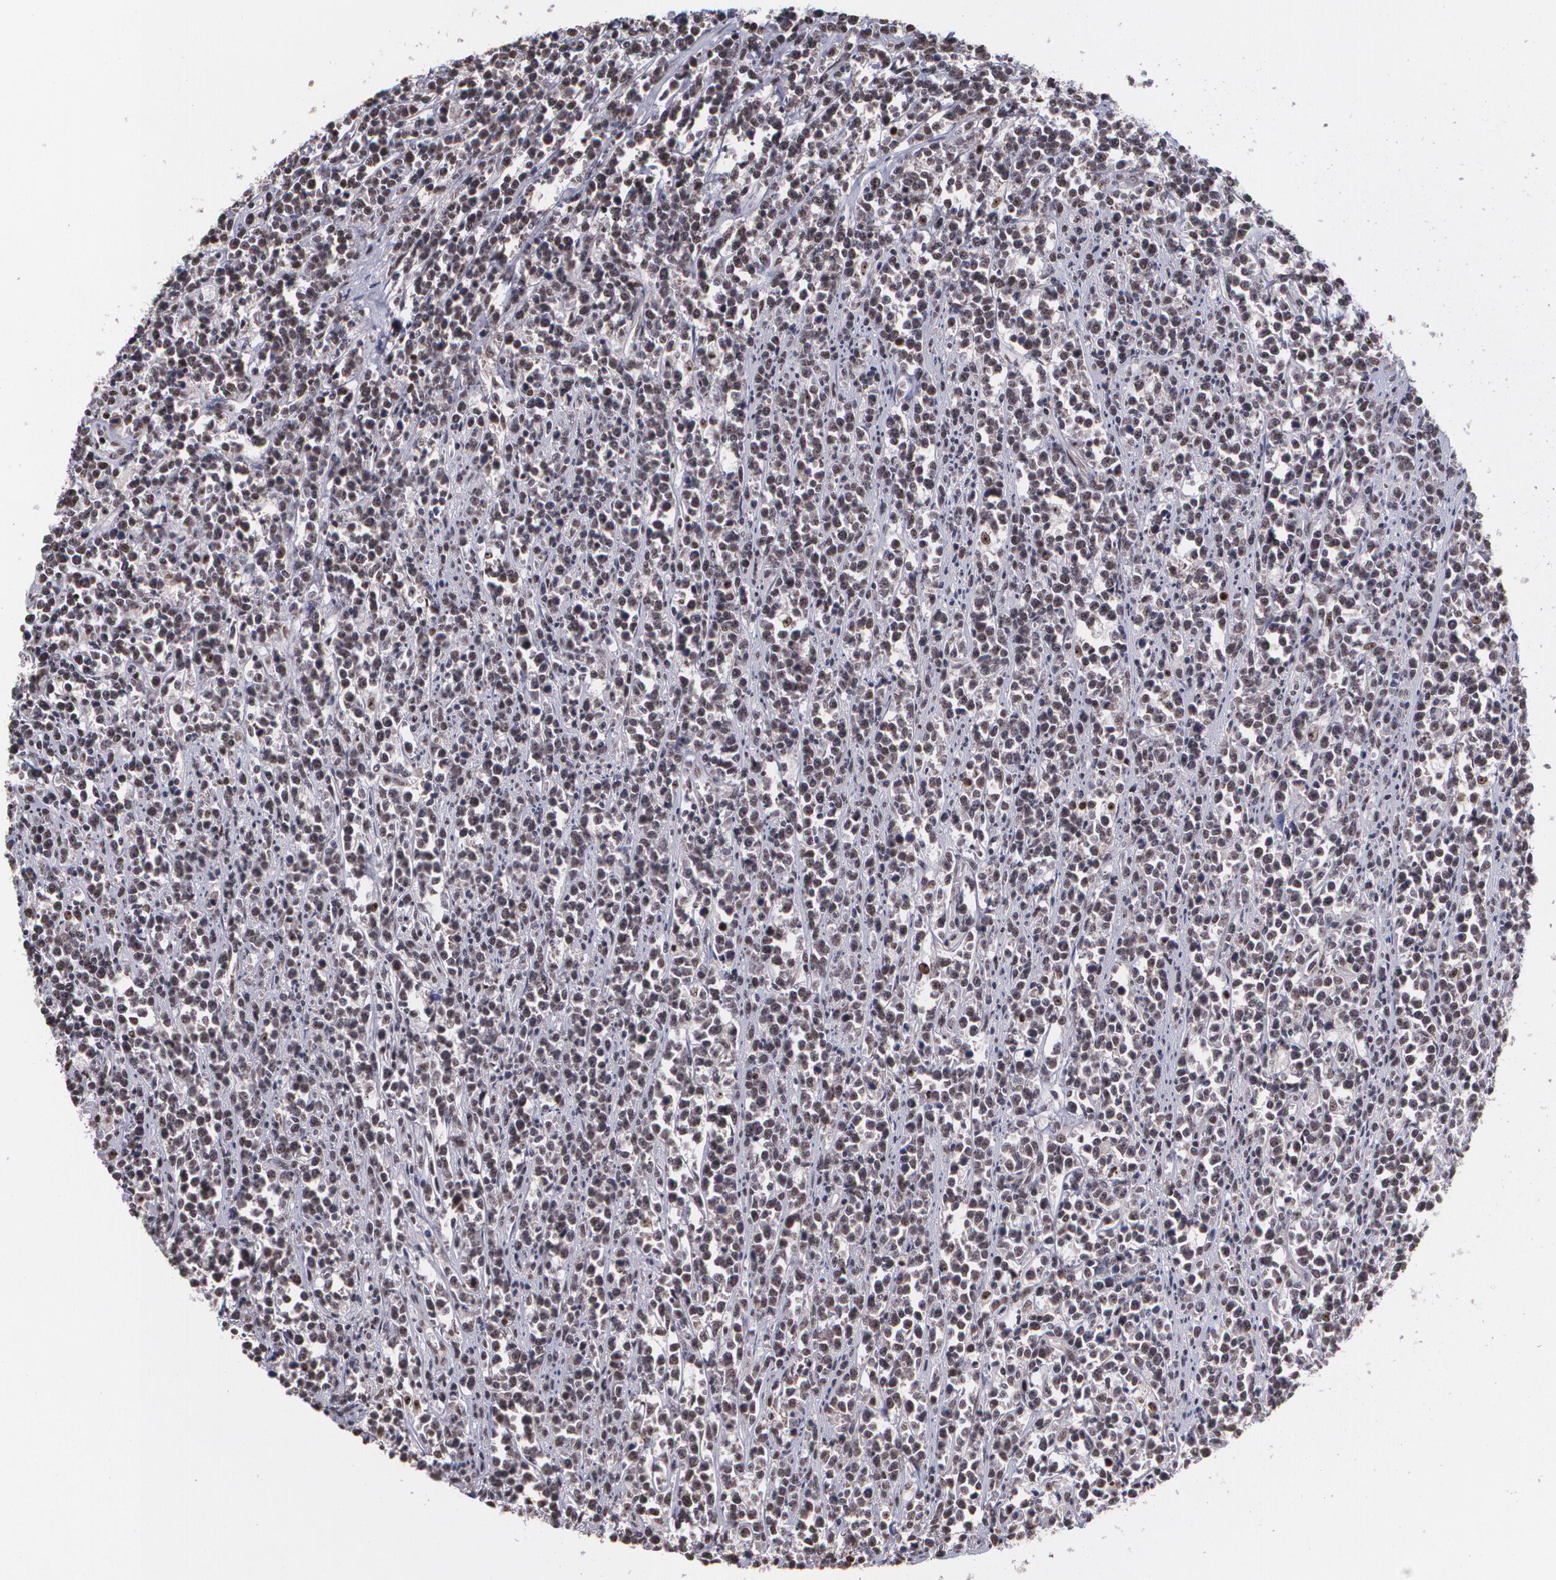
{"staining": {"intensity": "weak", "quantity": ">75%", "location": "cytoplasmic/membranous,nuclear"}, "tissue": "lymphoma", "cell_type": "Tumor cells", "image_type": "cancer", "snomed": [{"axis": "morphology", "description": "Malignant lymphoma, non-Hodgkin's type, High grade"}, {"axis": "topography", "description": "Small intestine"}, {"axis": "topography", "description": "Colon"}], "caption": "About >75% of tumor cells in high-grade malignant lymphoma, non-Hodgkin's type show weak cytoplasmic/membranous and nuclear protein expression as visualized by brown immunohistochemical staining.", "gene": "C6orf15", "patient": {"sex": "male", "age": 8}}